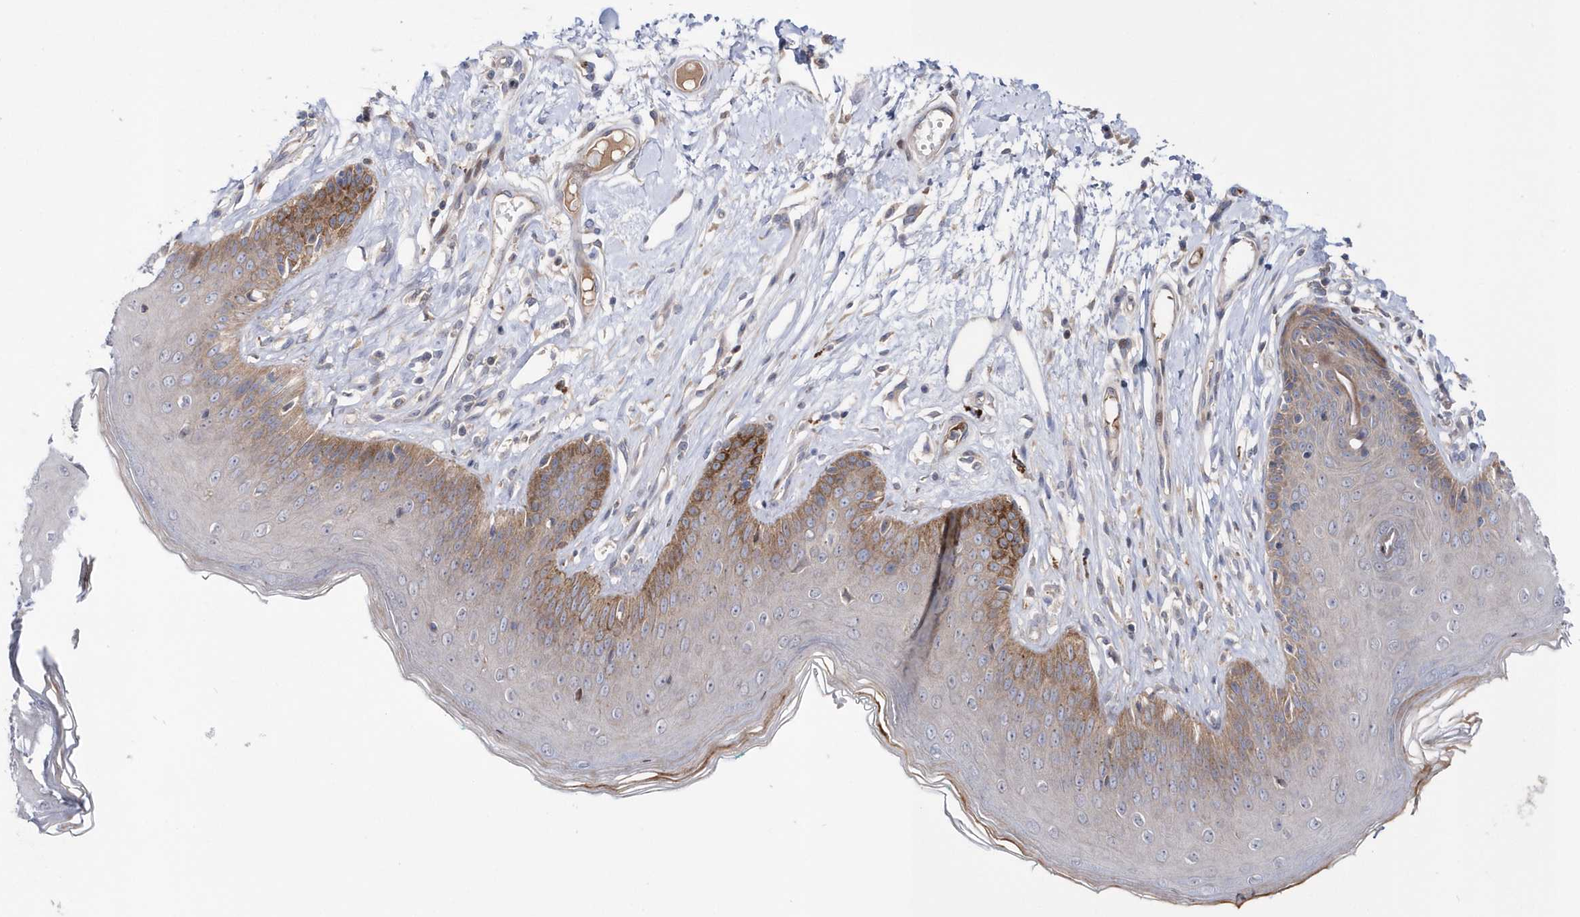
{"staining": {"intensity": "moderate", "quantity": "25%-75%", "location": "cytoplasmic/membranous"}, "tissue": "skin", "cell_type": "Epidermal cells", "image_type": "normal", "snomed": [{"axis": "morphology", "description": "Normal tissue, NOS"}, {"axis": "morphology", "description": "Squamous cell carcinoma, NOS"}, {"axis": "topography", "description": "Vulva"}], "caption": "IHC of normal human skin shows medium levels of moderate cytoplasmic/membranous positivity in about 25%-75% of epidermal cells.", "gene": "DSPP", "patient": {"sex": "female", "age": 85}}